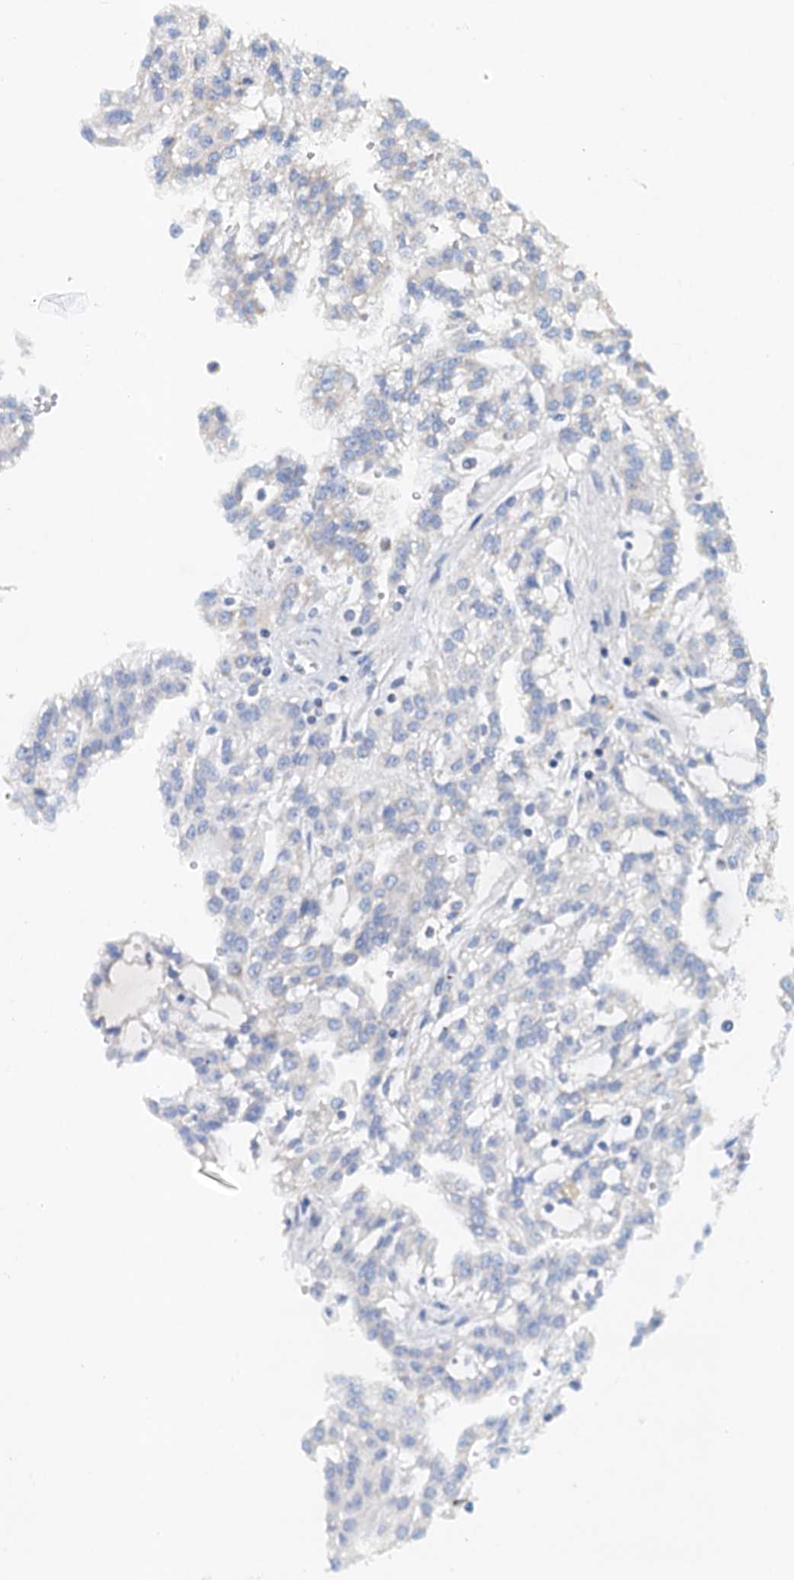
{"staining": {"intensity": "negative", "quantity": "none", "location": "none"}, "tissue": "renal cancer", "cell_type": "Tumor cells", "image_type": "cancer", "snomed": [{"axis": "morphology", "description": "Adenocarcinoma, NOS"}, {"axis": "topography", "description": "Kidney"}], "caption": "High power microscopy photomicrograph of an immunohistochemistry image of renal cancer (adenocarcinoma), revealing no significant staining in tumor cells.", "gene": "POC1A", "patient": {"sex": "male", "age": 63}}